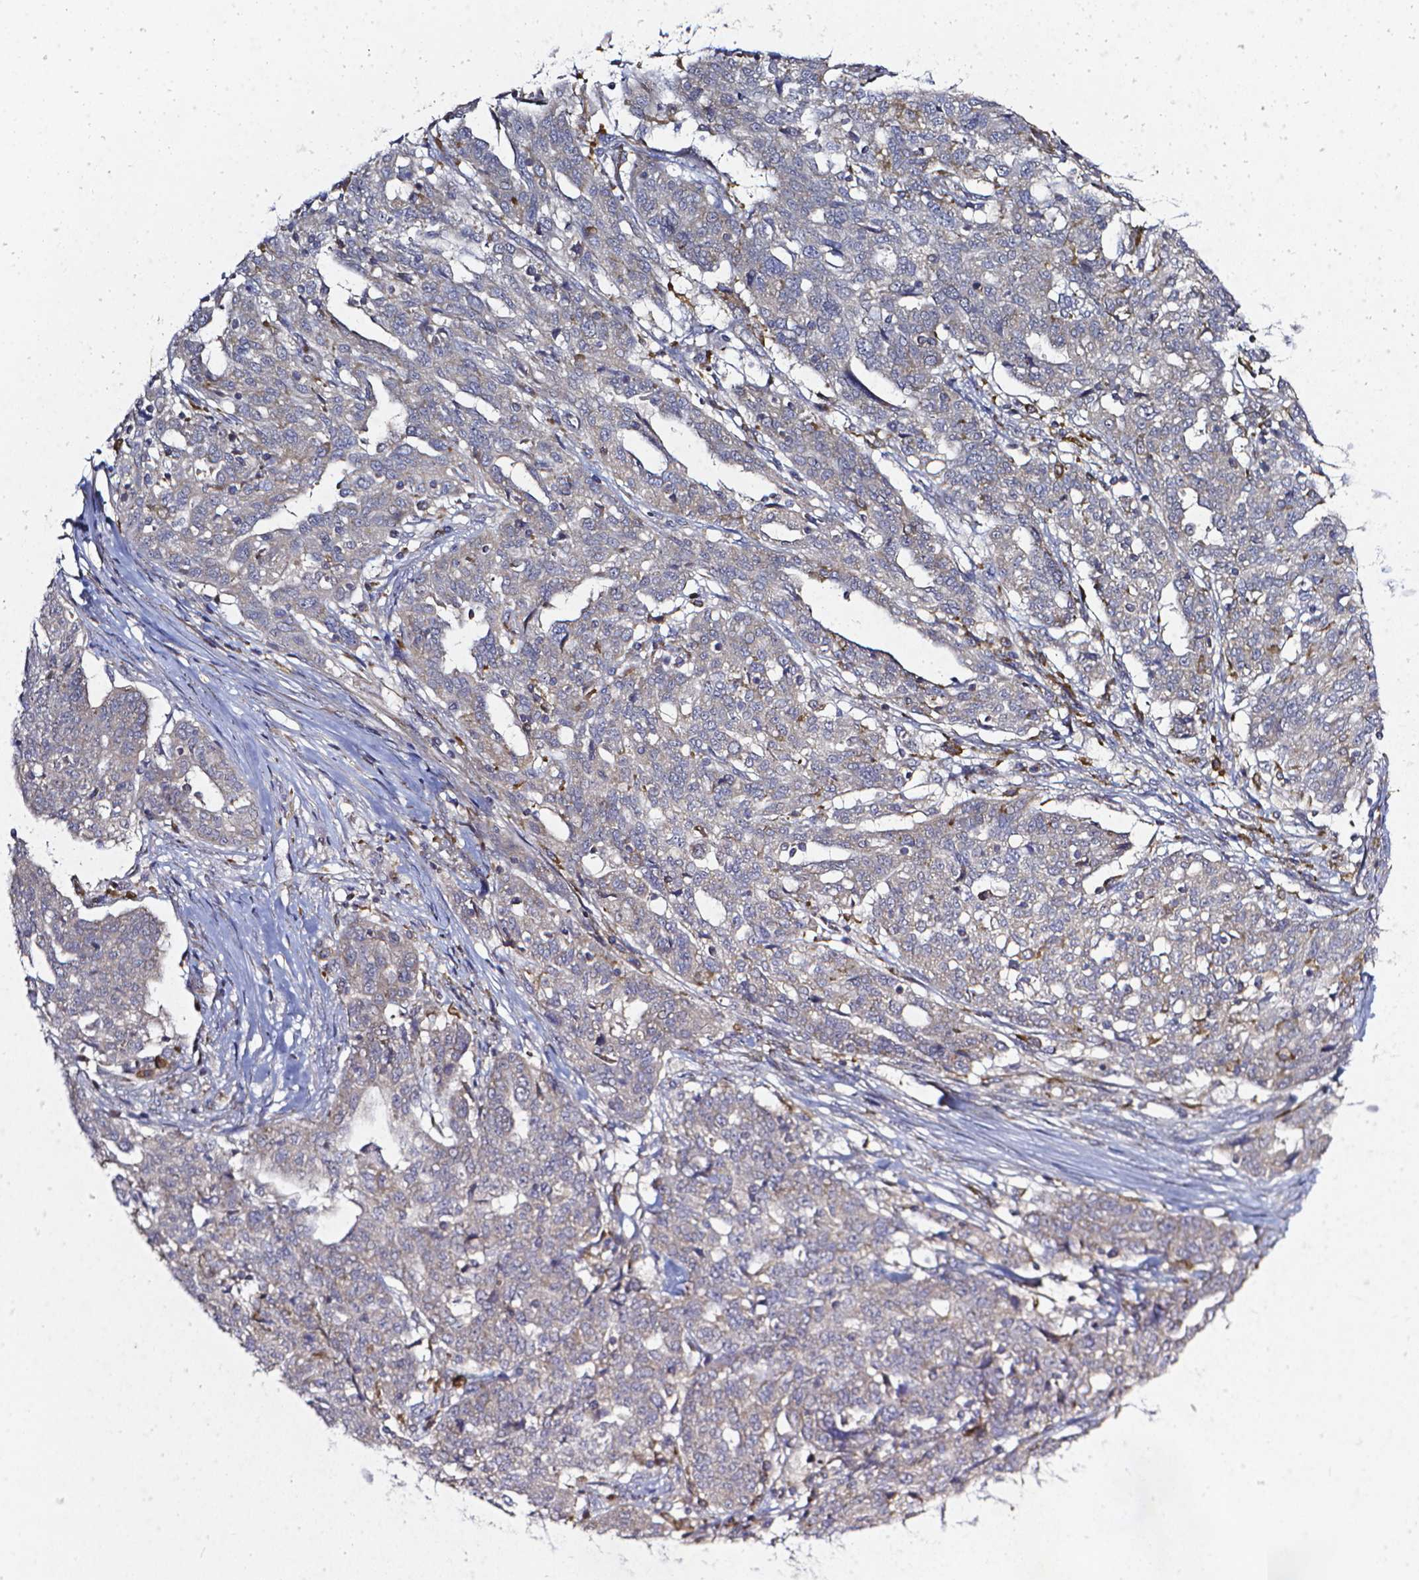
{"staining": {"intensity": "weak", "quantity": ">75%", "location": "cytoplasmic/membranous"}, "tissue": "ovarian cancer", "cell_type": "Tumor cells", "image_type": "cancer", "snomed": [{"axis": "morphology", "description": "Cystadenocarcinoma, serous, NOS"}, {"axis": "topography", "description": "Ovary"}], "caption": "Immunohistochemistry (IHC) image of ovarian cancer (serous cystadenocarcinoma) stained for a protein (brown), which reveals low levels of weak cytoplasmic/membranous positivity in approximately >75% of tumor cells.", "gene": "PRAG1", "patient": {"sex": "female", "age": 67}}